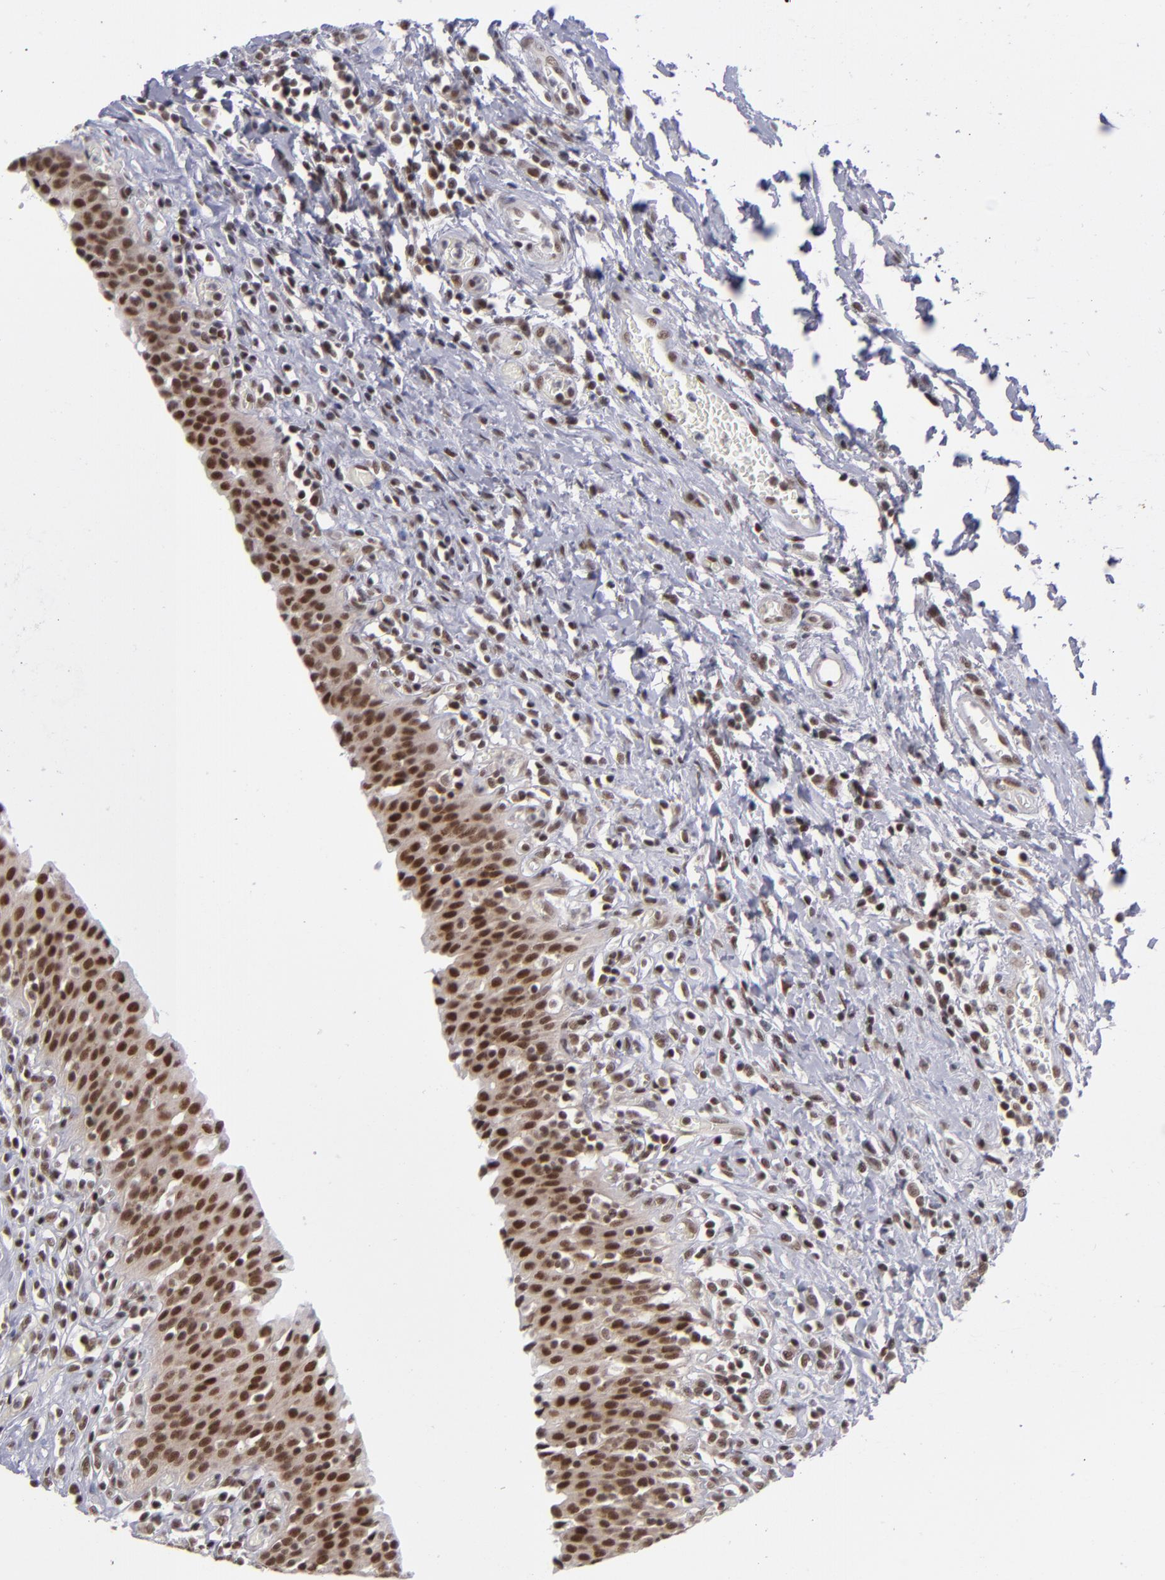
{"staining": {"intensity": "moderate", "quantity": ">75%", "location": "nuclear"}, "tissue": "urinary bladder", "cell_type": "Urothelial cells", "image_type": "normal", "snomed": [{"axis": "morphology", "description": "Normal tissue, NOS"}, {"axis": "topography", "description": "Urinary bladder"}], "caption": "Moderate nuclear protein expression is seen in about >75% of urothelial cells in urinary bladder. (DAB (3,3'-diaminobenzidine) IHC with brightfield microscopy, high magnification).", "gene": "MLLT3", "patient": {"sex": "male", "age": 51}}